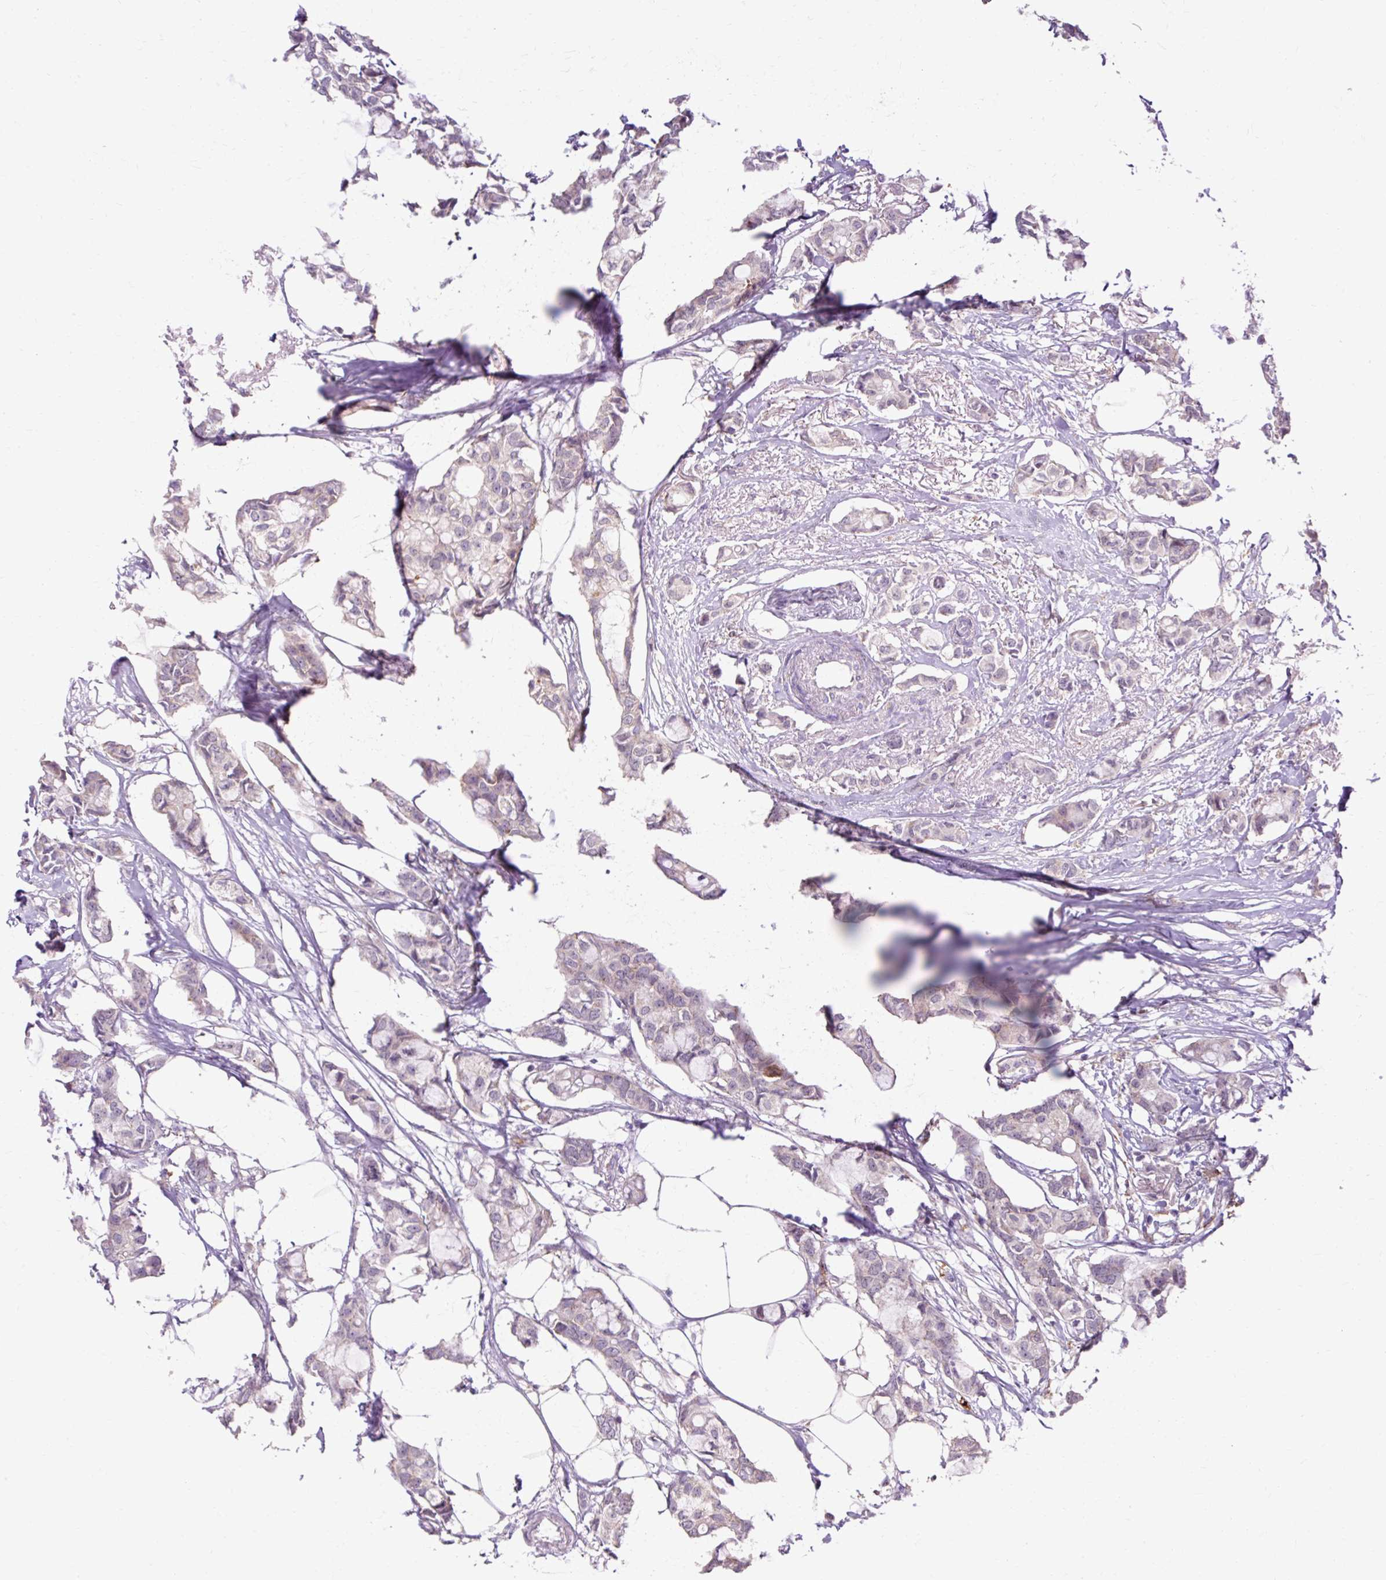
{"staining": {"intensity": "weak", "quantity": "<25%", "location": "cytoplasmic/membranous"}, "tissue": "breast cancer", "cell_type": "Tumor cells", "image_type": "cancer", "snomed": [{"axis": "morphology", "description": "Duct carcinoma"}, {"axis": "topography", "description": "Breast"}], "caption": "High magnification brightfield microscopy of breast cancer (invasive ductal carcinoma) stained with DAB (3,3'-diaminobenzidine) (brown) and counterstained with hematoxylin (blue): tumor cells show no significant staining.", "gene": "GEMIN2", "patient": {"sex": "female", "age": 73}}